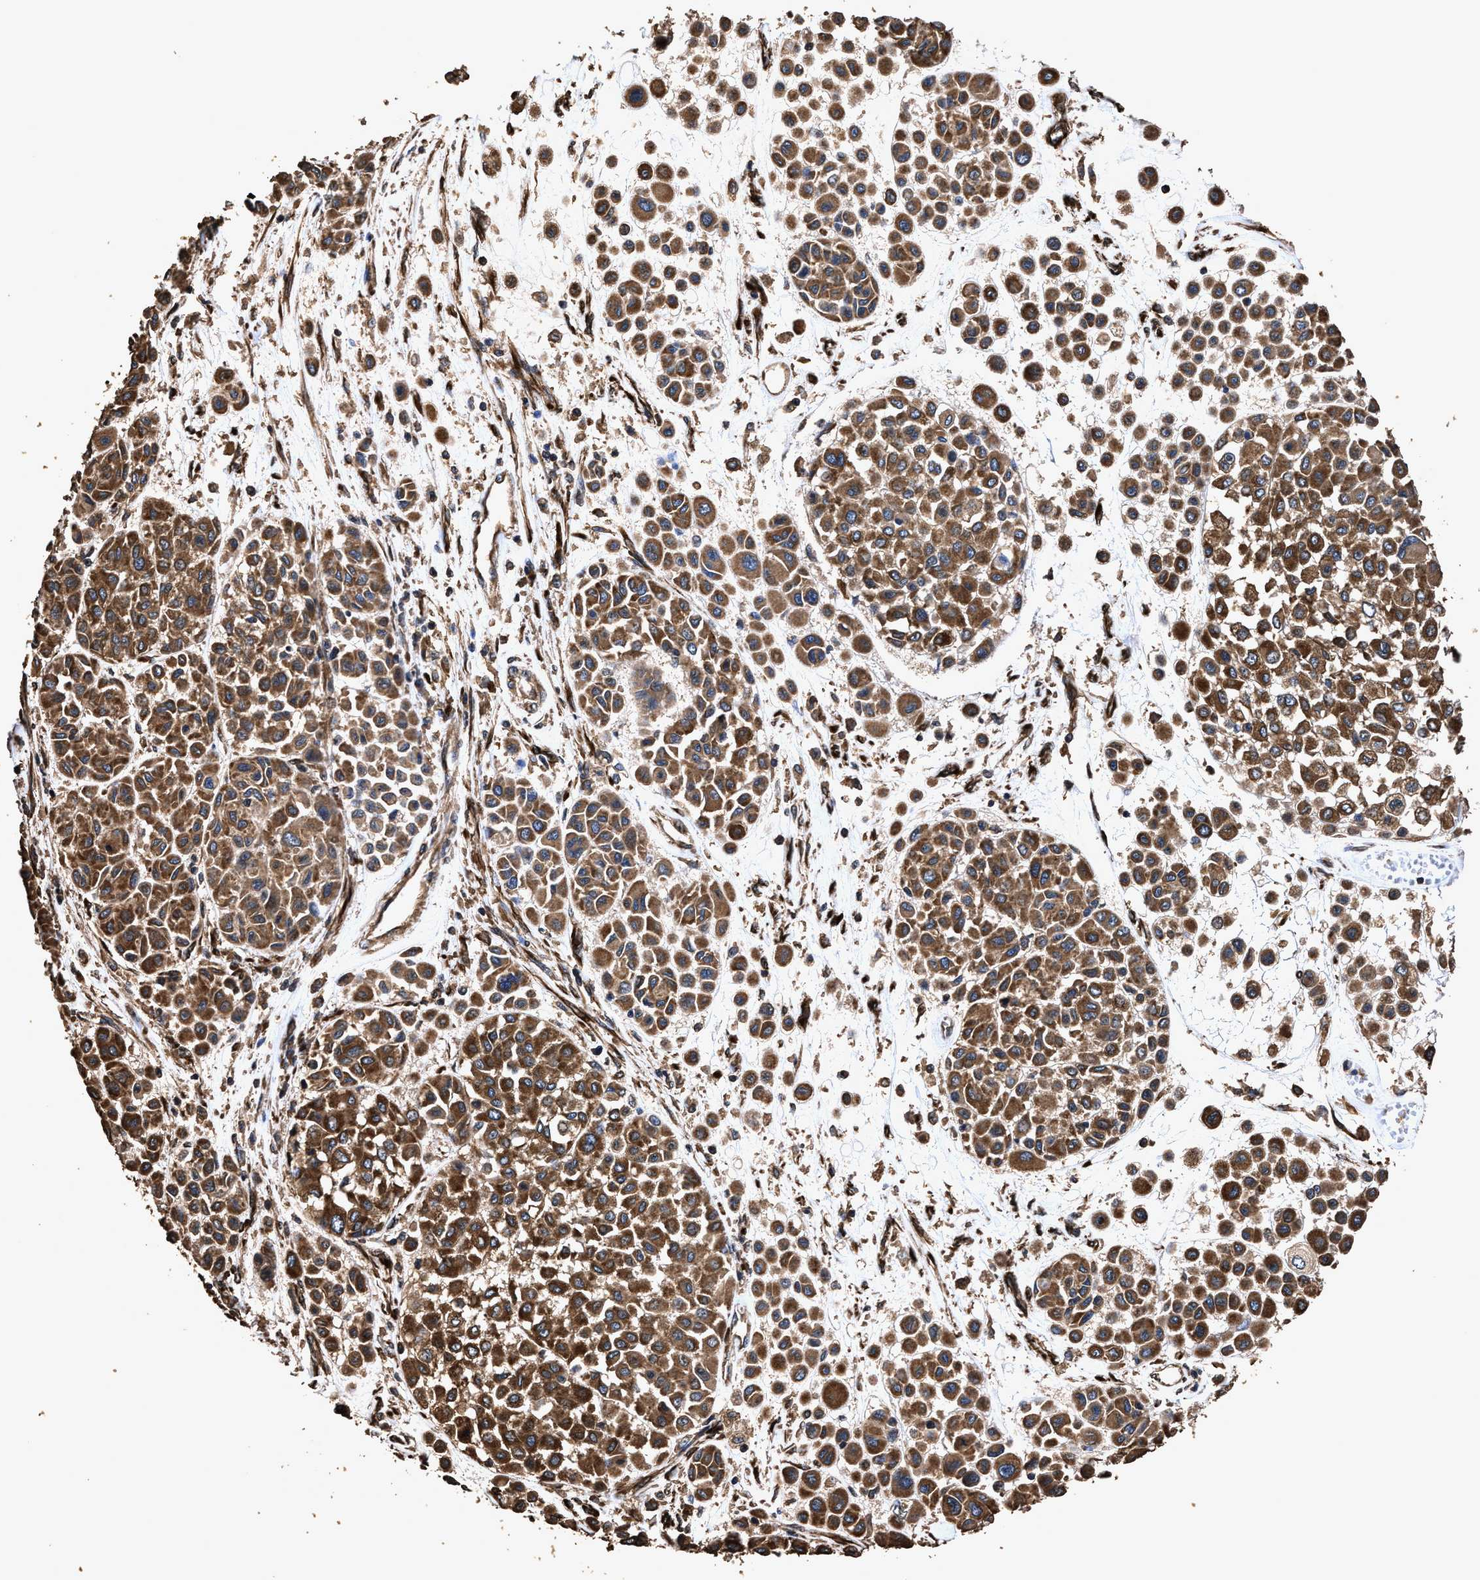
{"staining": {"intensity": "strong", "quantity": ">75%", "location": "cytoplasmic/membranous"}, "tissue": "melanoma", "cell_type": "Tumor cells", "image_type": "cancer", "snomed": [{"axis": "morphology", "description": "Malignant melanoma, Metastatic site"}, {"axis": "topography", "description": "Soft tissue"}], "caption": "Immunohistochemistry (DAB (3,3'-diaminobenzidine)) staining of melanoma reveals strong cytoplasmic/membranous protein positivity in approximately >75% of tumor cells. The staining was performed using DAB, with brown indicating positive protein expression. Nuclei are stained blue with hematoxylin.", "gene": "ZMYND19", "patient": {"sex": "male", "age": 41}}